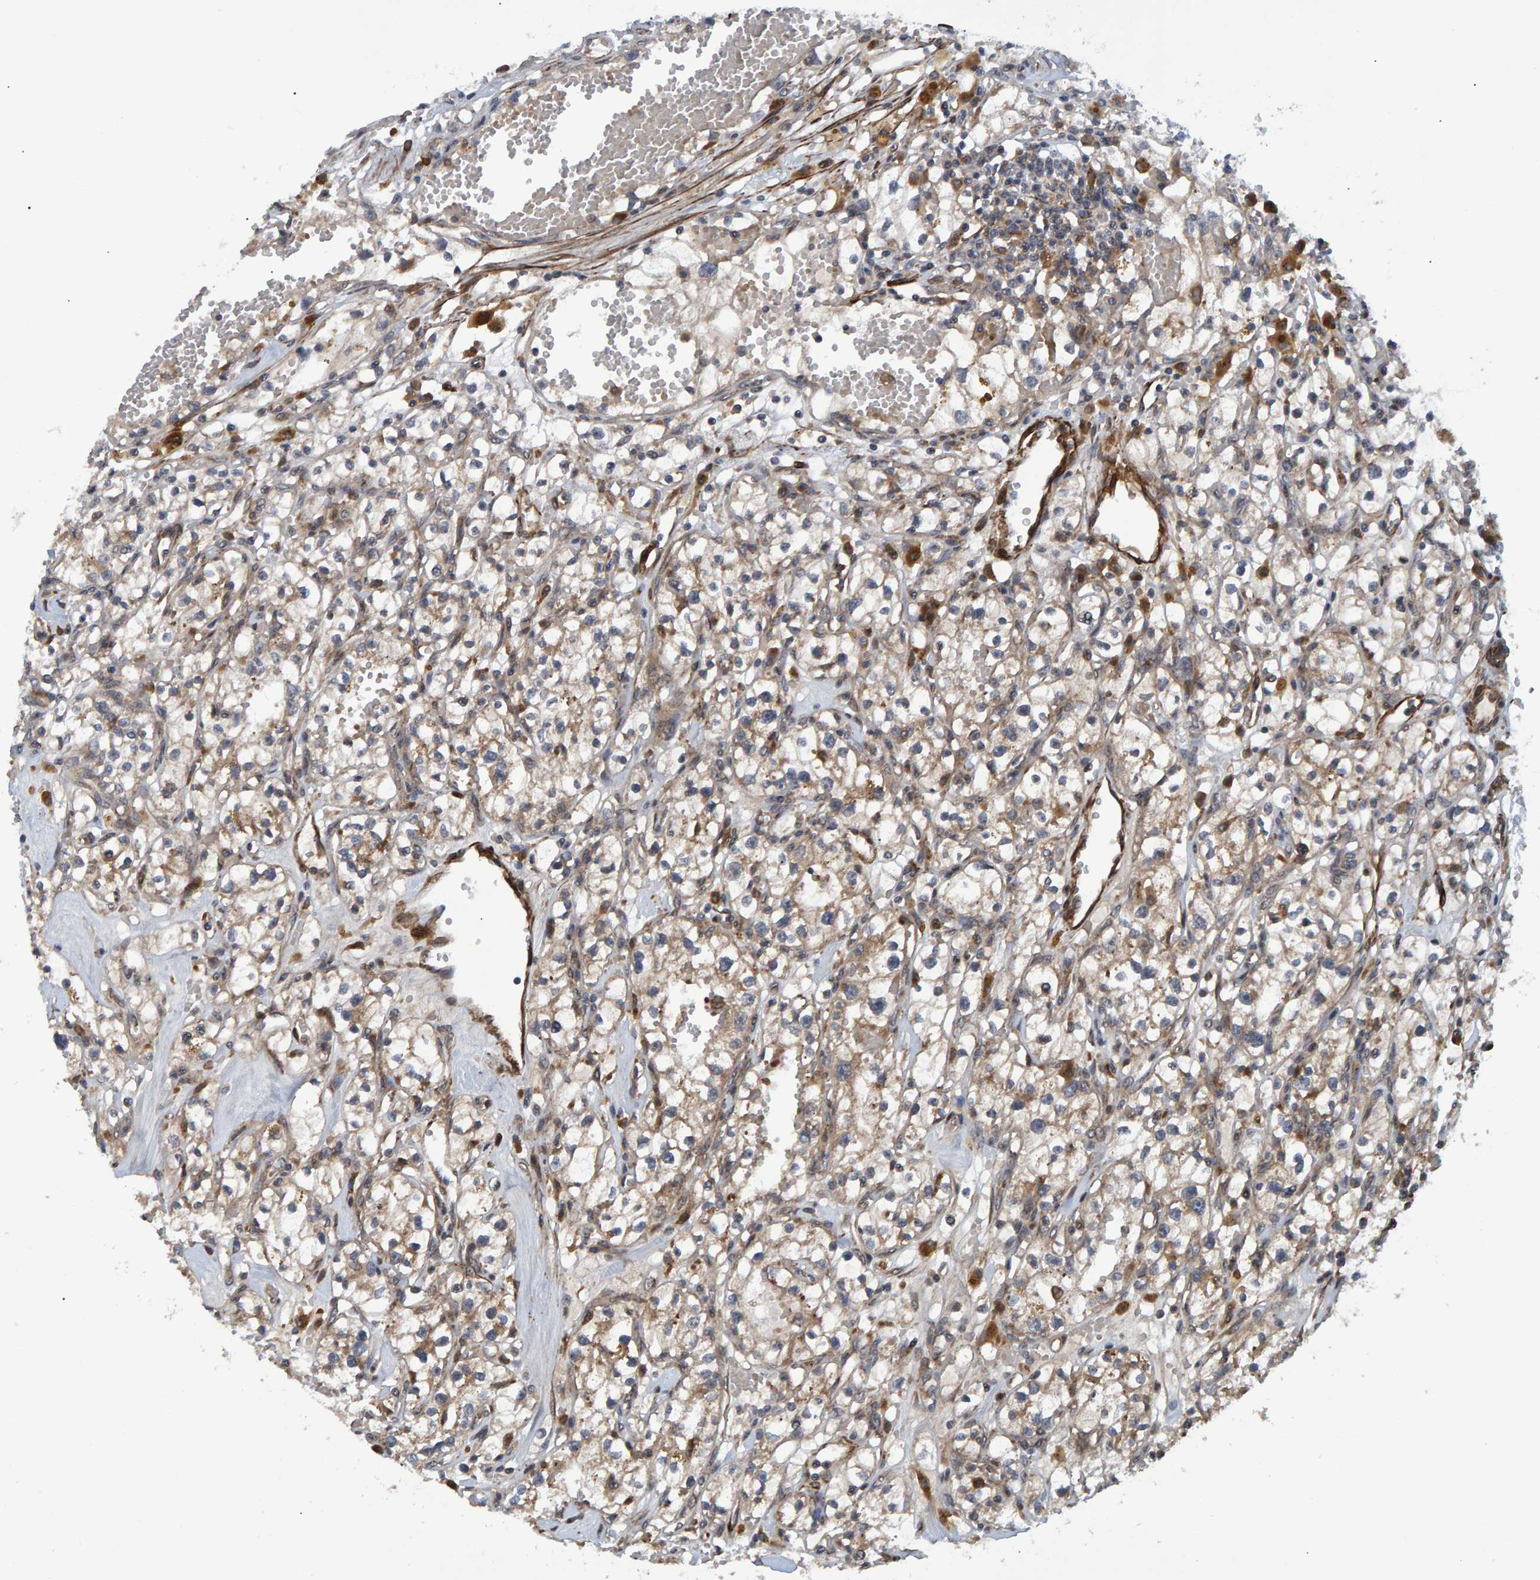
{"staining": {"intensity": "weak", "quantity": ">75%", "location": "cytoplasmic/membranous"}, "tissue": "renal cancer", "cell_type": "Tumor cells", "image_type": "cancer", "snomed": [{"axis": "morphology", "description": "Adenocarcinoma, NOS"}, {"axis": "topography", "description": "Kidney"}], "caption": "Protein analysis of adenocarcinoma (renal) tissue reveals weak cytoplasmic/membranous staining in approximately >75% of tumor cells.", "gene": "ATP6V1H", "patient": {"sex": "male", "age": 56}}